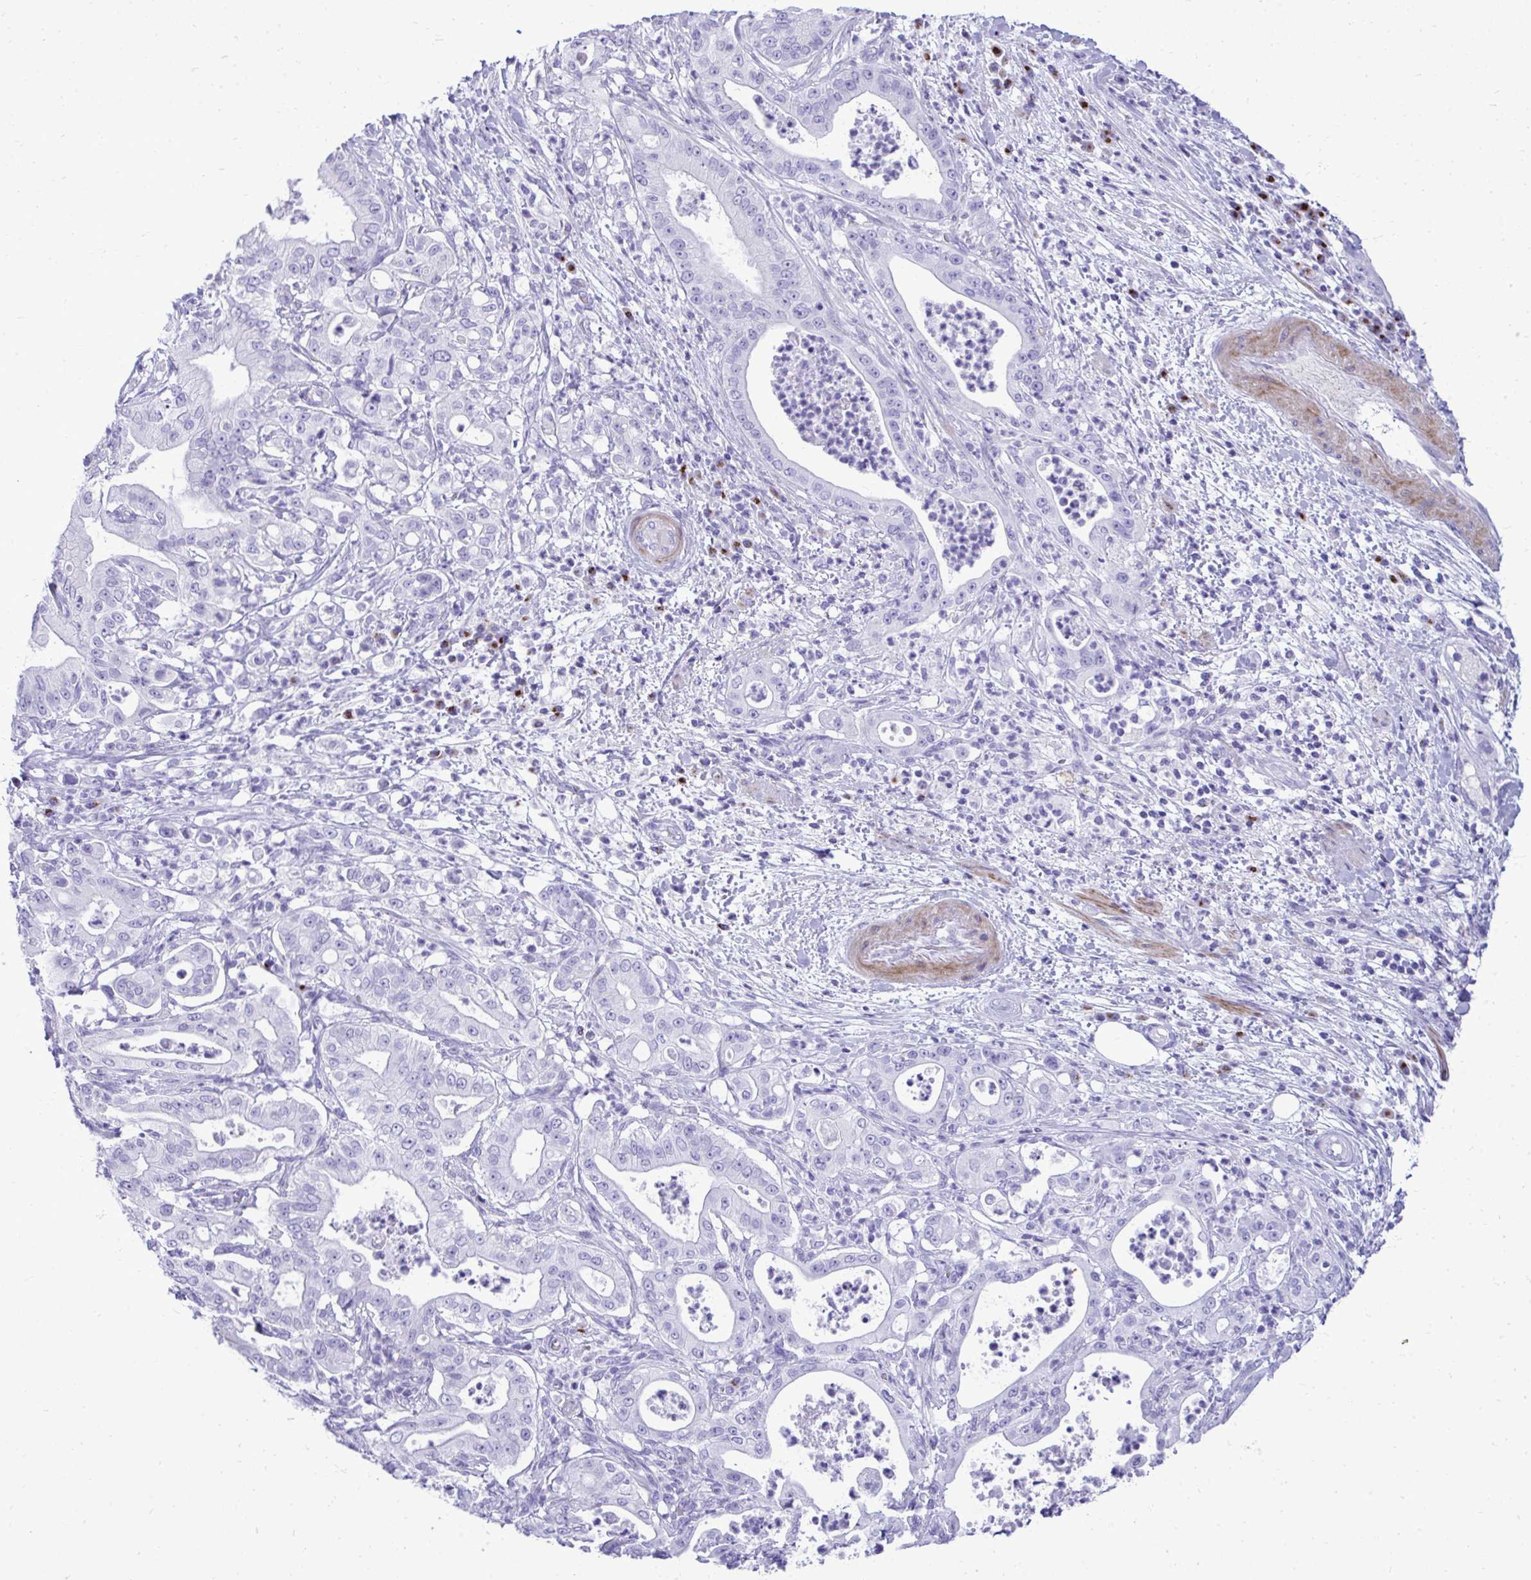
{"staining": {"intensity": "negative", "quantity": "none", "location": "none"}, "tissue": "pancreatic cancer", "cell_type": "Tumor cells", "image_type": "cancer", "snomed": [{"axis": "morphology", "description": "Adenocarcinoma, NOS"}, {"axis": "topography", "description": "Pancreas"}], "caption": "This image is of adenocarcinoma (pancreatic) stained with immunohistochemistry (IHC) to label a protein in brown with the nuclei are counter-stained blue. There is no expression in tumor cells. (Brightfield microscopy of DAB (3,3'-diaminobenzidine) IHC at high magnification).", "gene": "ANKDD1B", "patient": {"sex": "male", "age": 71}}